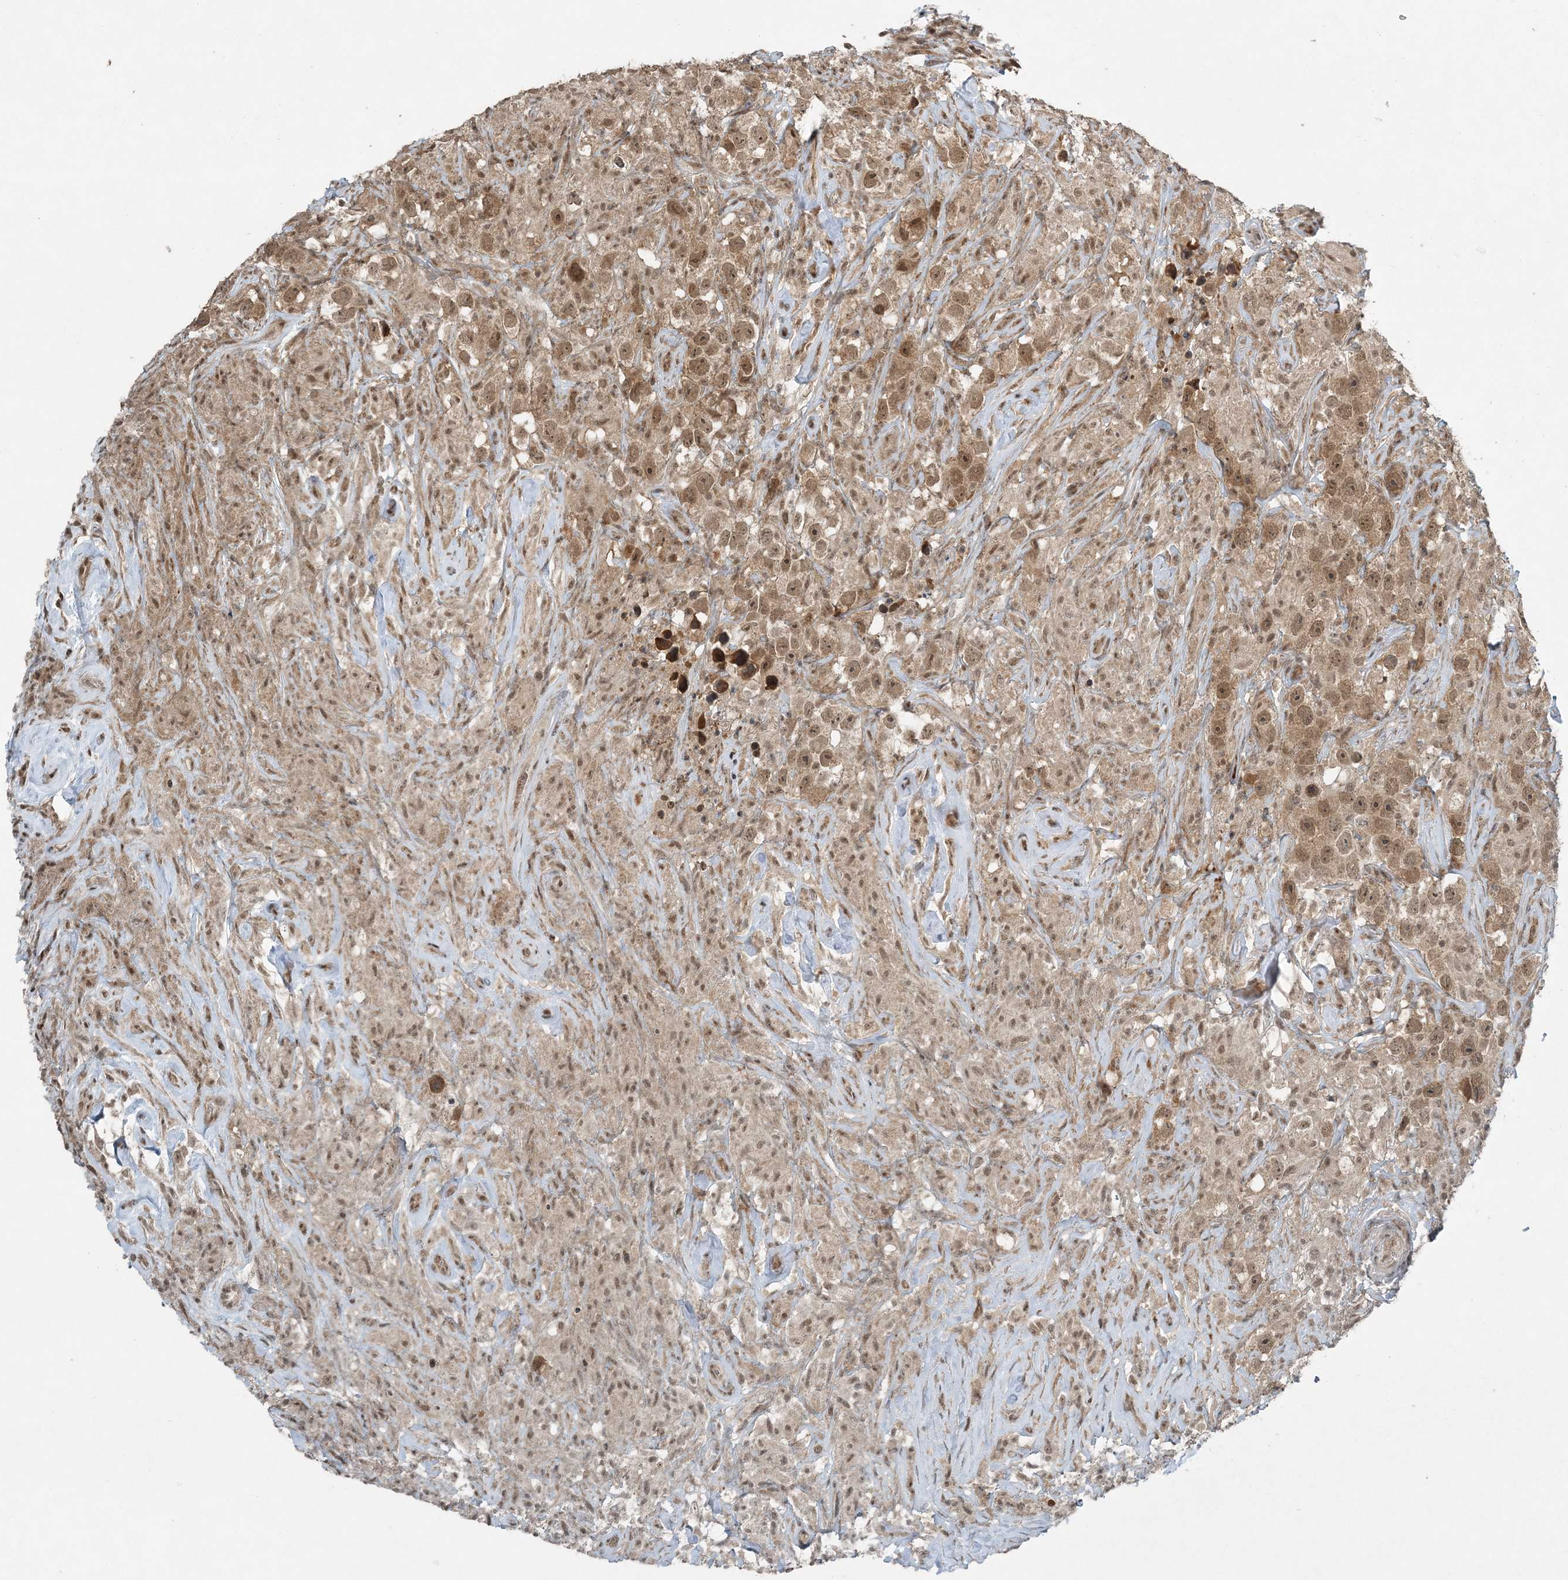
{"staining": {"intensity": "moderate", "quantity": ">75%", "location": "cytoplasmic/membranous,nuclear"}, "tissue": "testis cancer", "cell_type": "Tumor cells", "image_type": "cancer", "snomed": [{"axis": "morphology", "description": "Seminoma, NOS"}, {"axis": "topography", "description": "Testis"}], "caption": "Immunohistochemical staining of human testis cancer (seminoma) displays medium levels of moderate cytoplasmic/membranous and nuclear positivity in approximately >75% of tumor cells.", "gene": "COPS7B", "patient": {"sex": "male", "age": 49}}